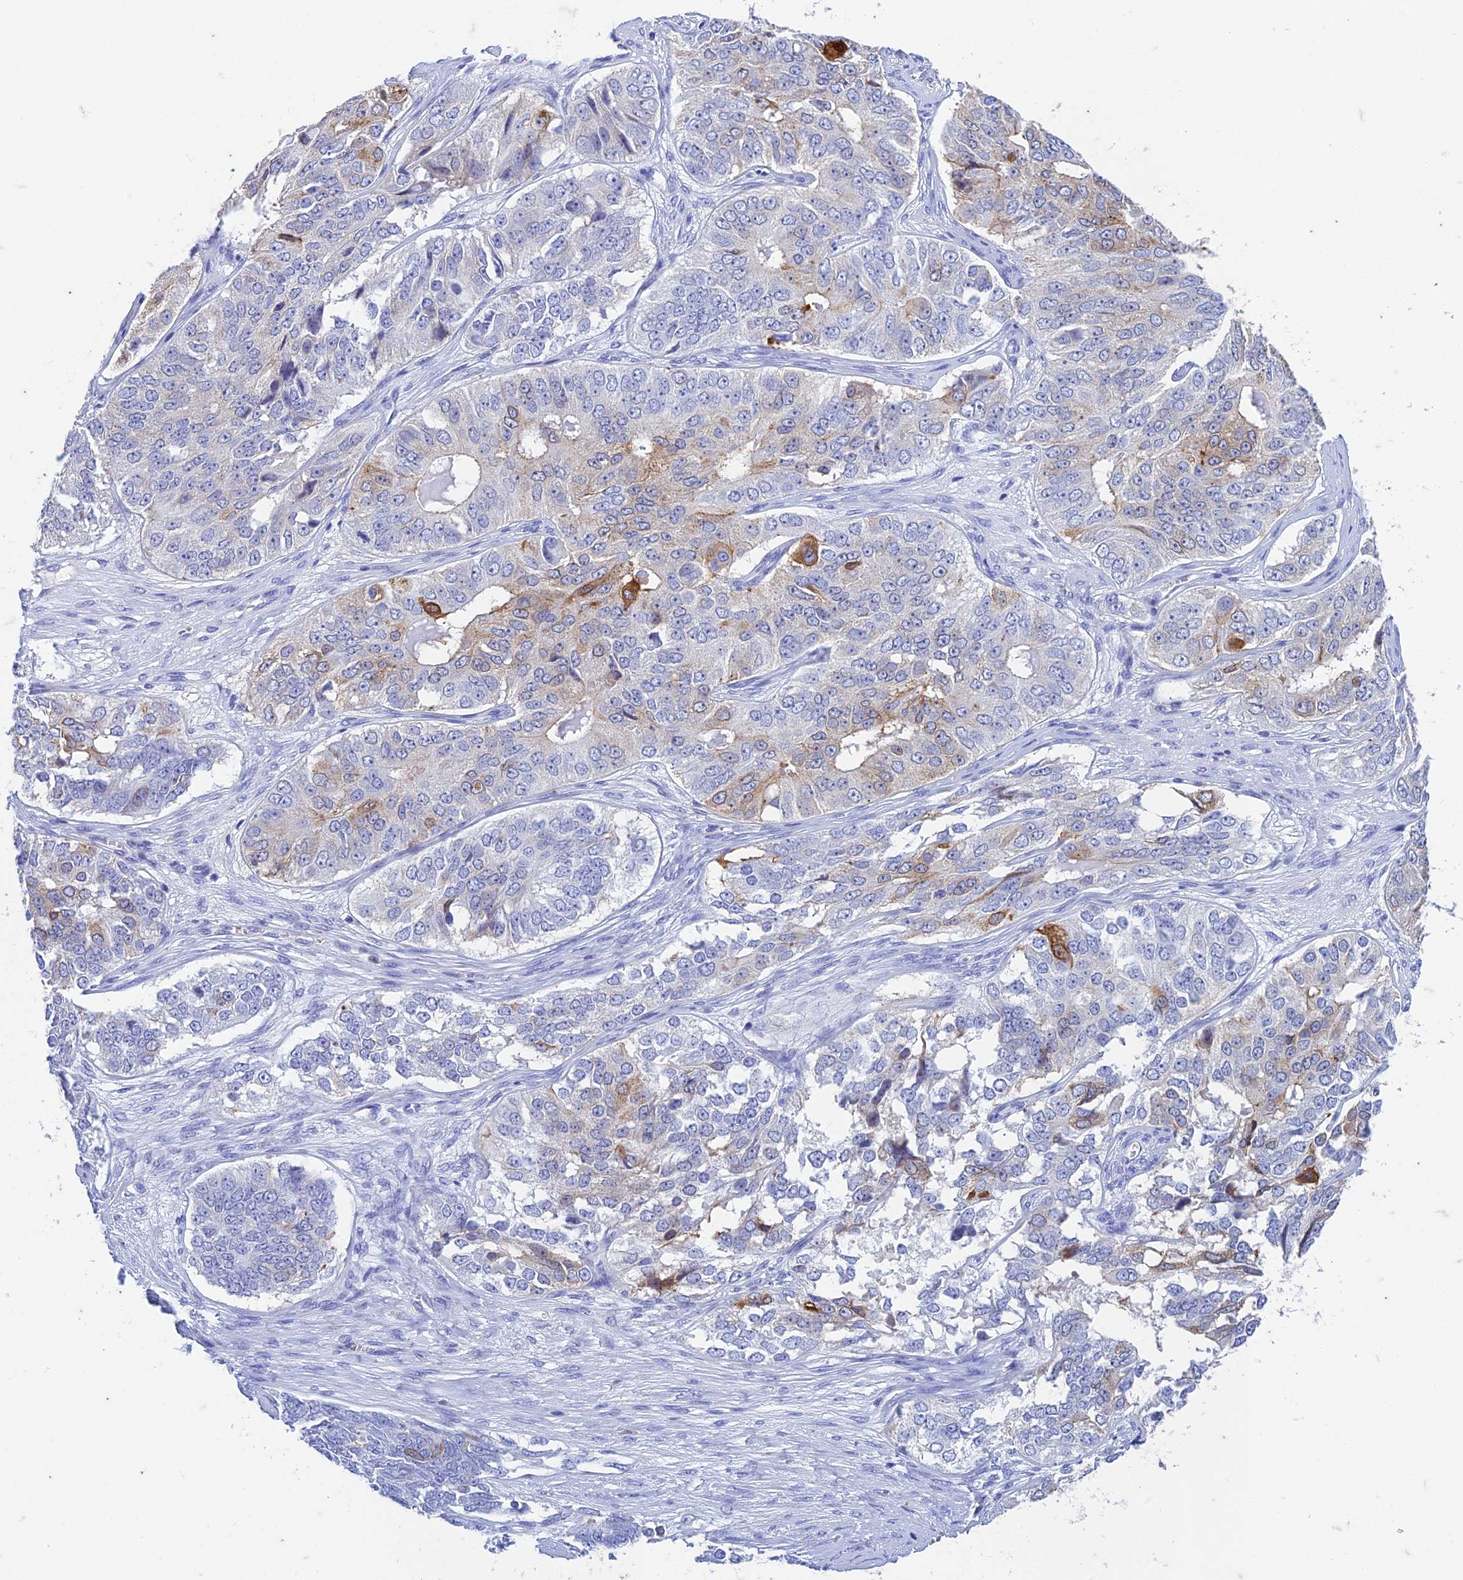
{"staining": {"intensity": "moderate", "quantity": "<25%", "location": "cytoplasmic/membranous"}, "tissue": "ovarian cancer", "cell_type": "Tumor cells", "image_type": "cancer", "snomed": [{"axis": "morphology", "description": "Carcinoma, endometroid"}, {"axis": "topography", "description": "Ovary"}], "caption": "Immunohistochemistry histopathology image of ovarian endometroid carcinoma stained for a protein (brown), which shows low levels of moderate cytoplasmic/membranous expression in approximately <25% of tumor cells.", "gene": "FGF7", "patient": {"sex": "female", "age": 51}}